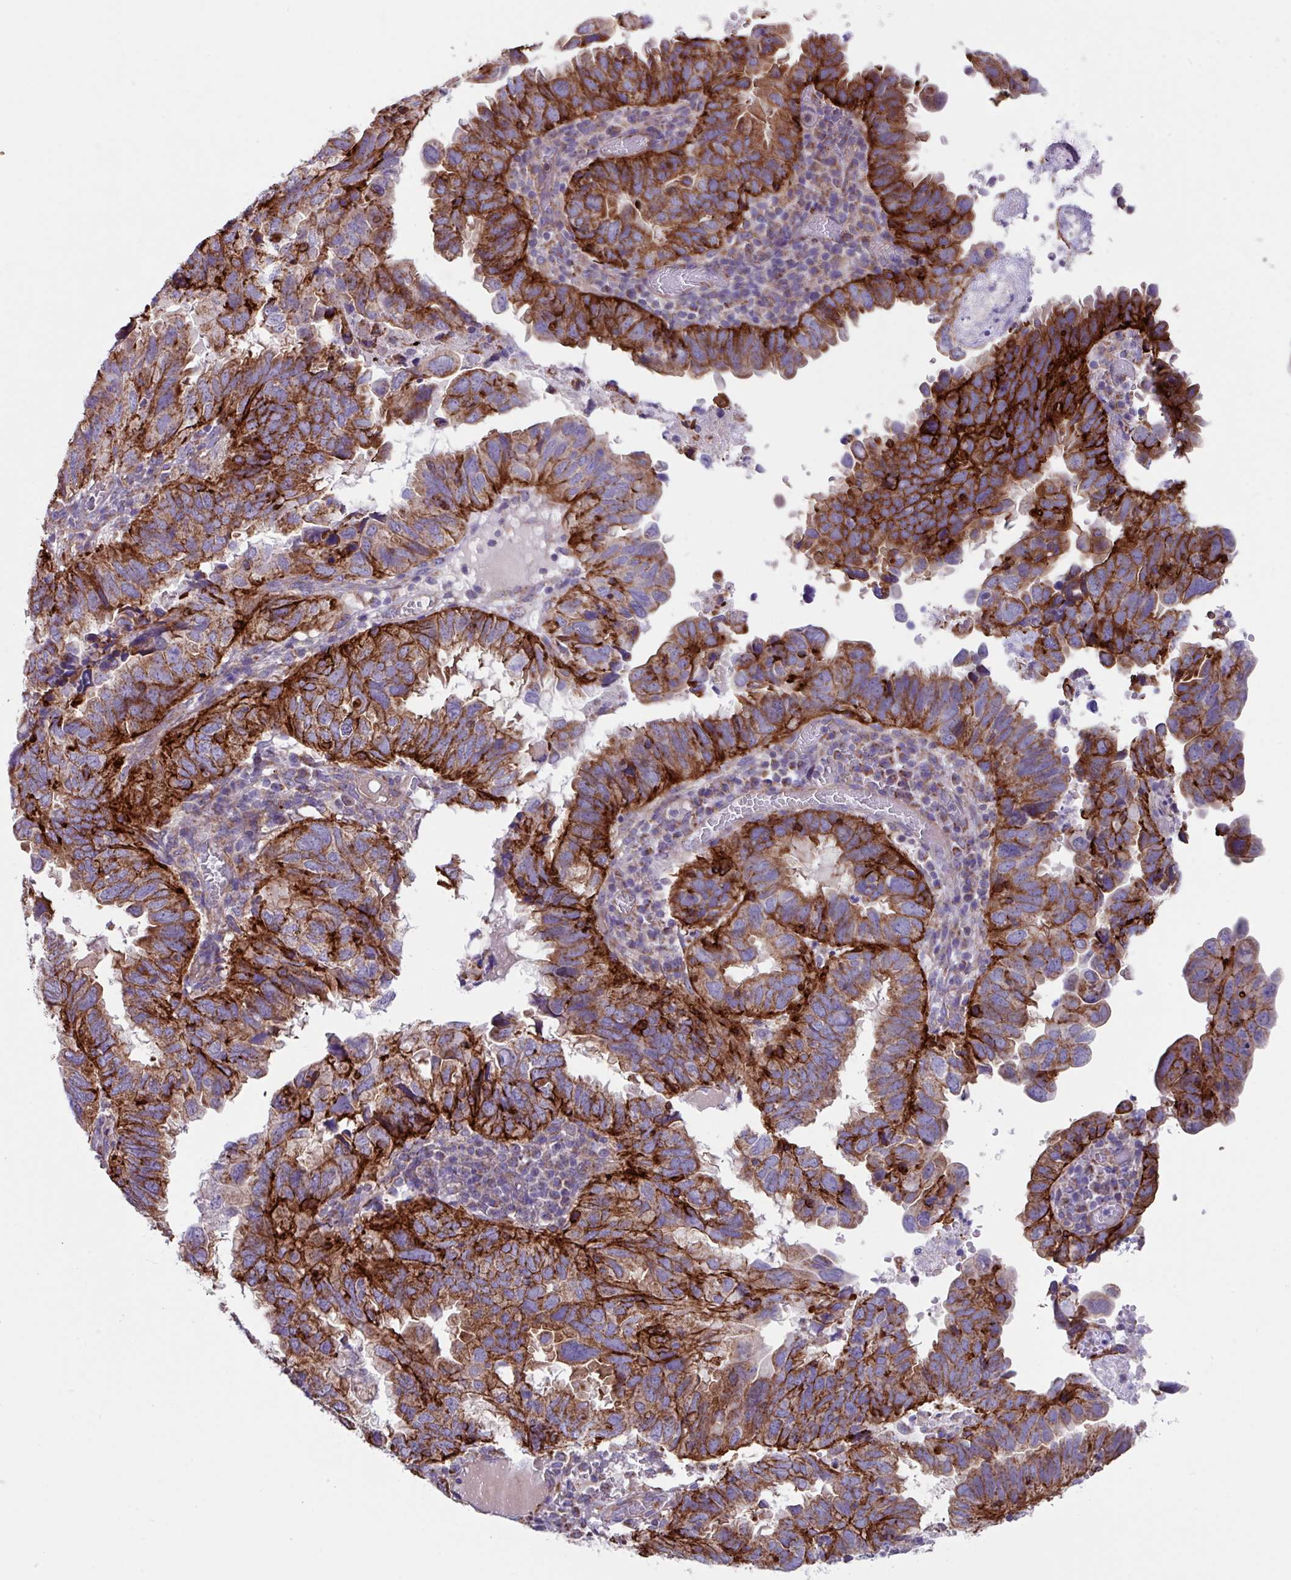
{"staining": {"intensity": "strong", "quantity": ">75%", "location": "cytoplasmic/membranous"}, "tissue": "endometrial cancer", "cell_type": "Tumor cells", "image_type": "cancer", "snomed": [{"axis": "morphology", "description": "Adenocarcinoma, NOS"}, {"axis": "topography", "description": "Uterus"}], "caption": "The histopathology image demonstrates staining of endometrial cancer, revealing strong cytoplasmic/membranous protein staining (brown color) within tumor cells.", "gene": "OTULIN", "patient": {"sex": "female", "age": 77}}